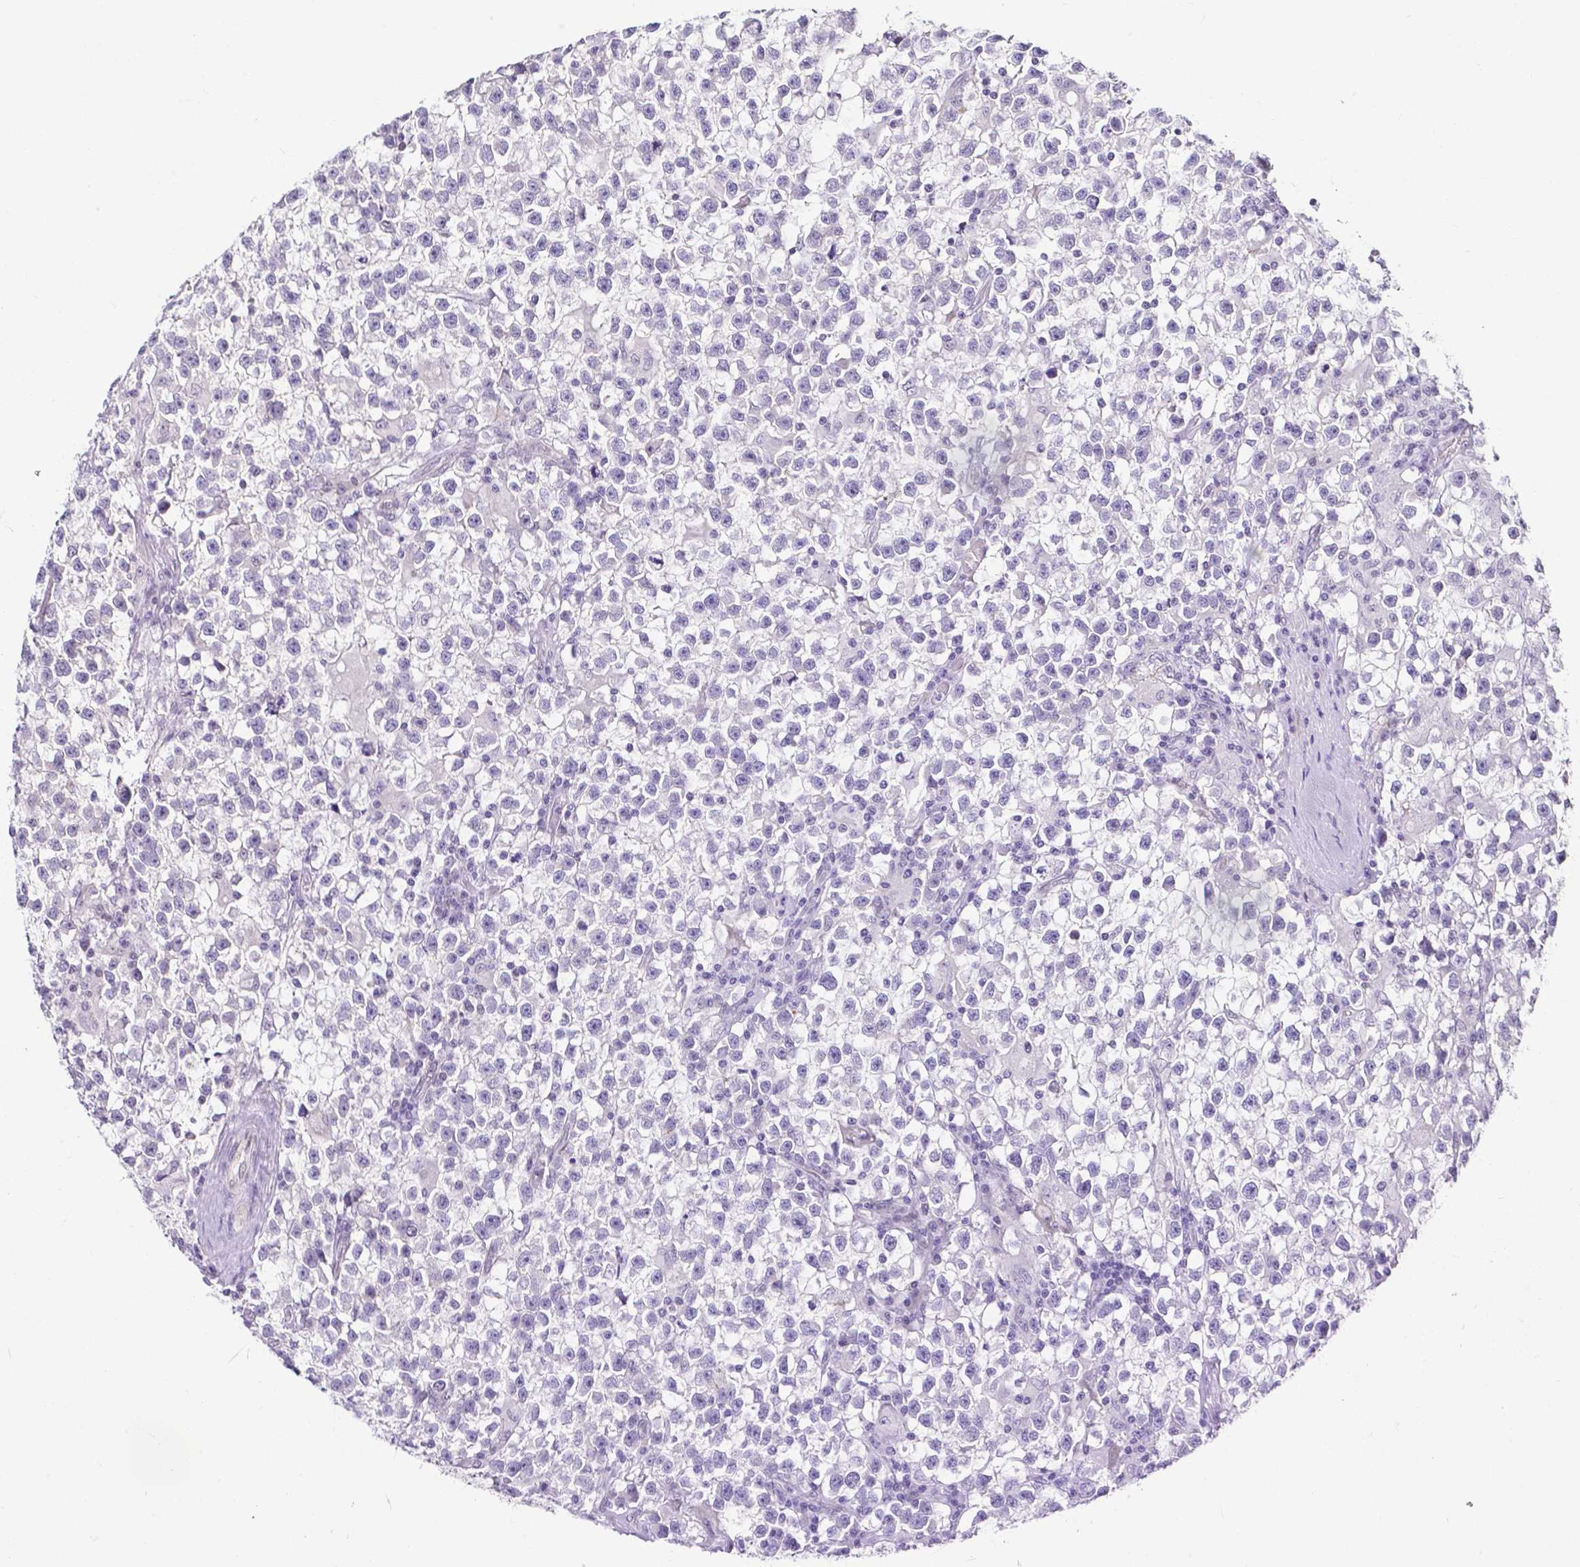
{"staining": {"intensity": "negative", "quantity": "none", "location": "none"}, "tissue": "testis cancer", "cell_type": "Tumor cells", "image_type": "cancer", "snomed": [{"axis": "morphology", "description": "Seminoma, NOS"}, {"axis": "topography", "description": "Testis"}], "caption": "The histopathology image displays no staining of tumor cells in testis seminoma. The staining was performed using DAB to visualize the protein expression in brown, while the nuclei were stained in blue with hematoxylin (Magnification: 20x).", "gene": "FAM83G", "patient": {"sex": "male", "age": 31}}